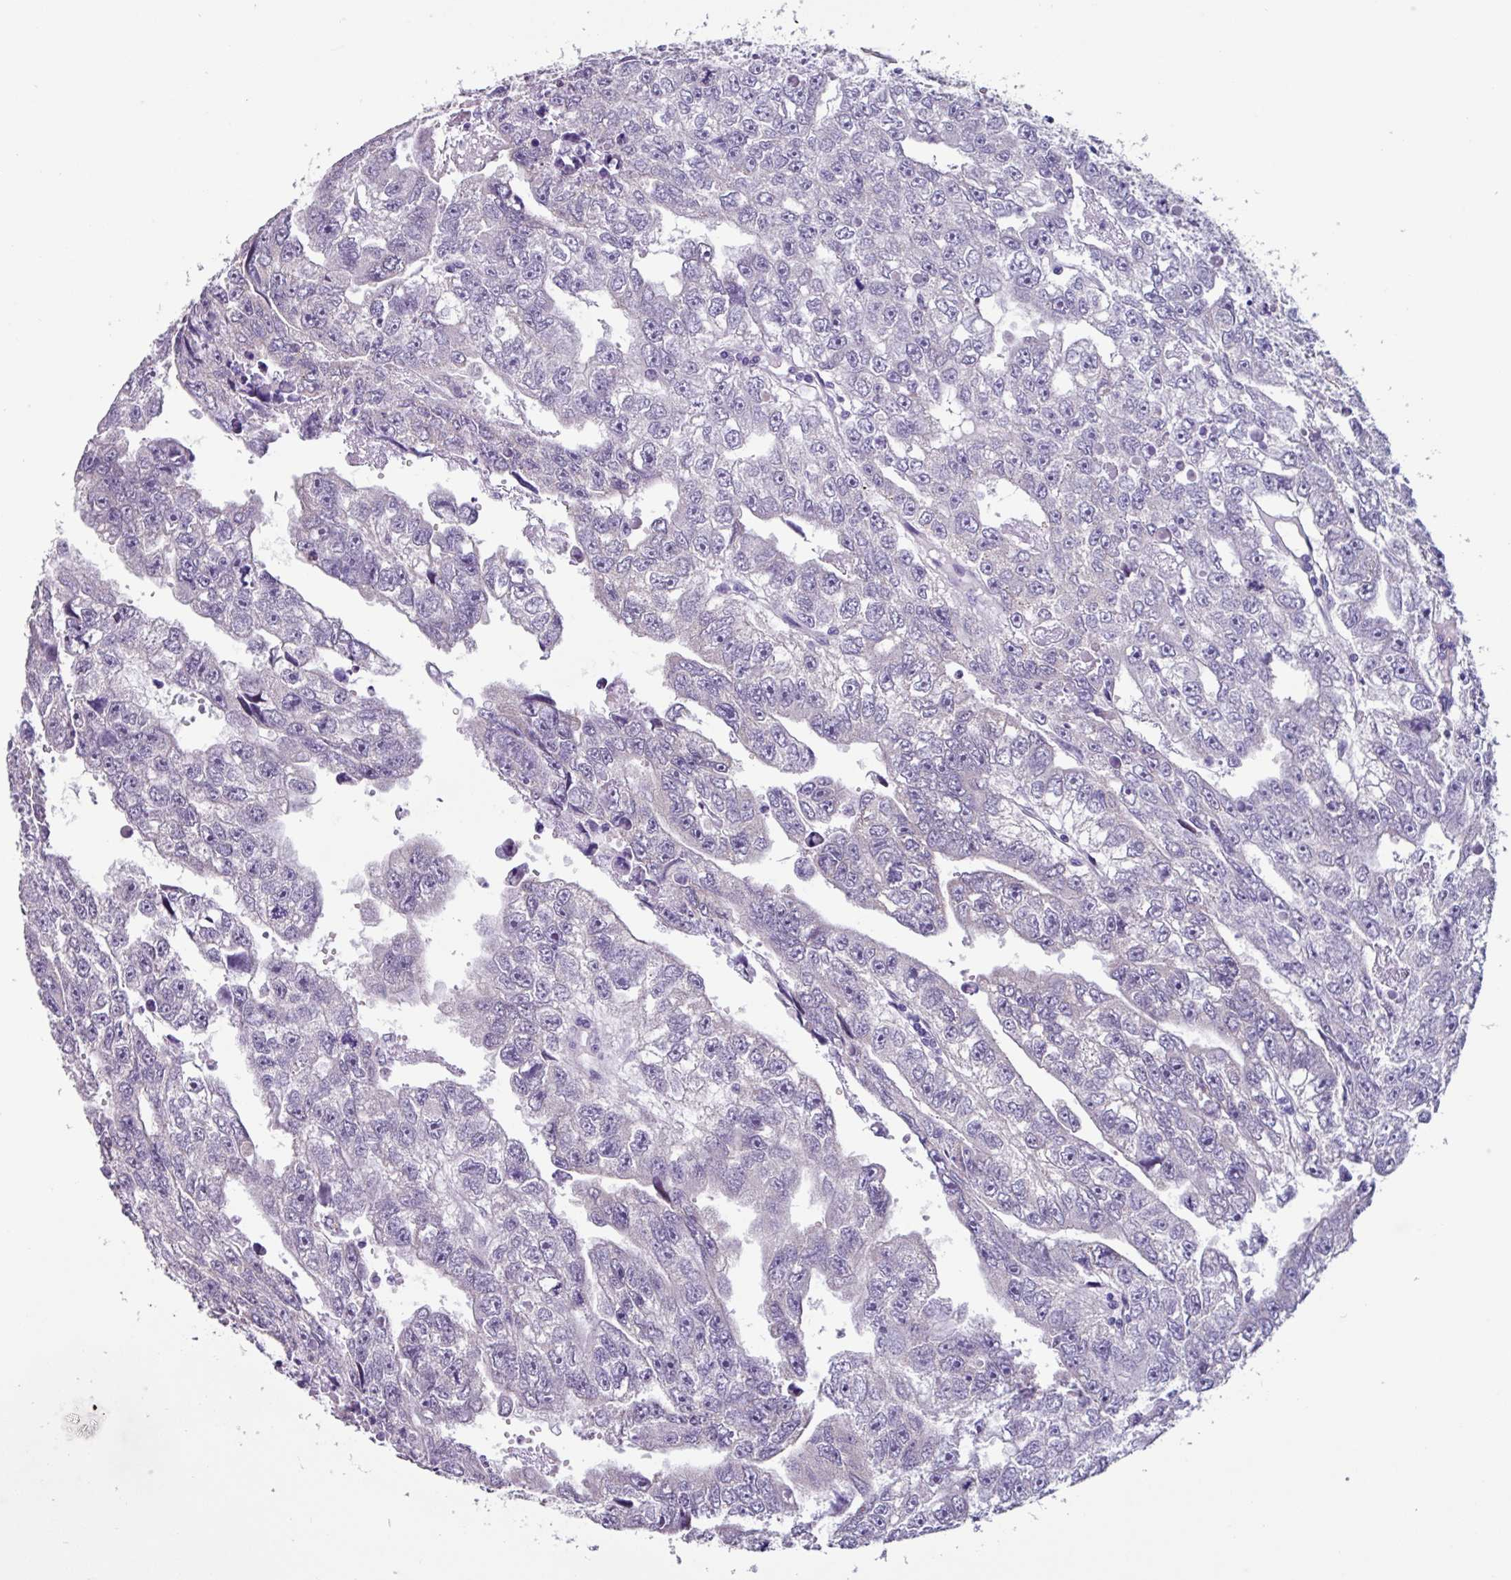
{"staining": {"intensity": "negative", "quantity": "none", "location": "none"}, "tissue": "testis cancer", "cell_type": "Tumor cells", "image_type": "cancer", "snomed": [{"axis": "morphology", "description": "Carcinoma, Embryonal, NOS"}, {"axis": "topography", "description": "Testis"}], "caption": "Testis cancer was stained to show a protein in brown. There is no significant expression in tumor cells.", "gene": "OTX1", "patient": {"sex": "male", "age": 20}}